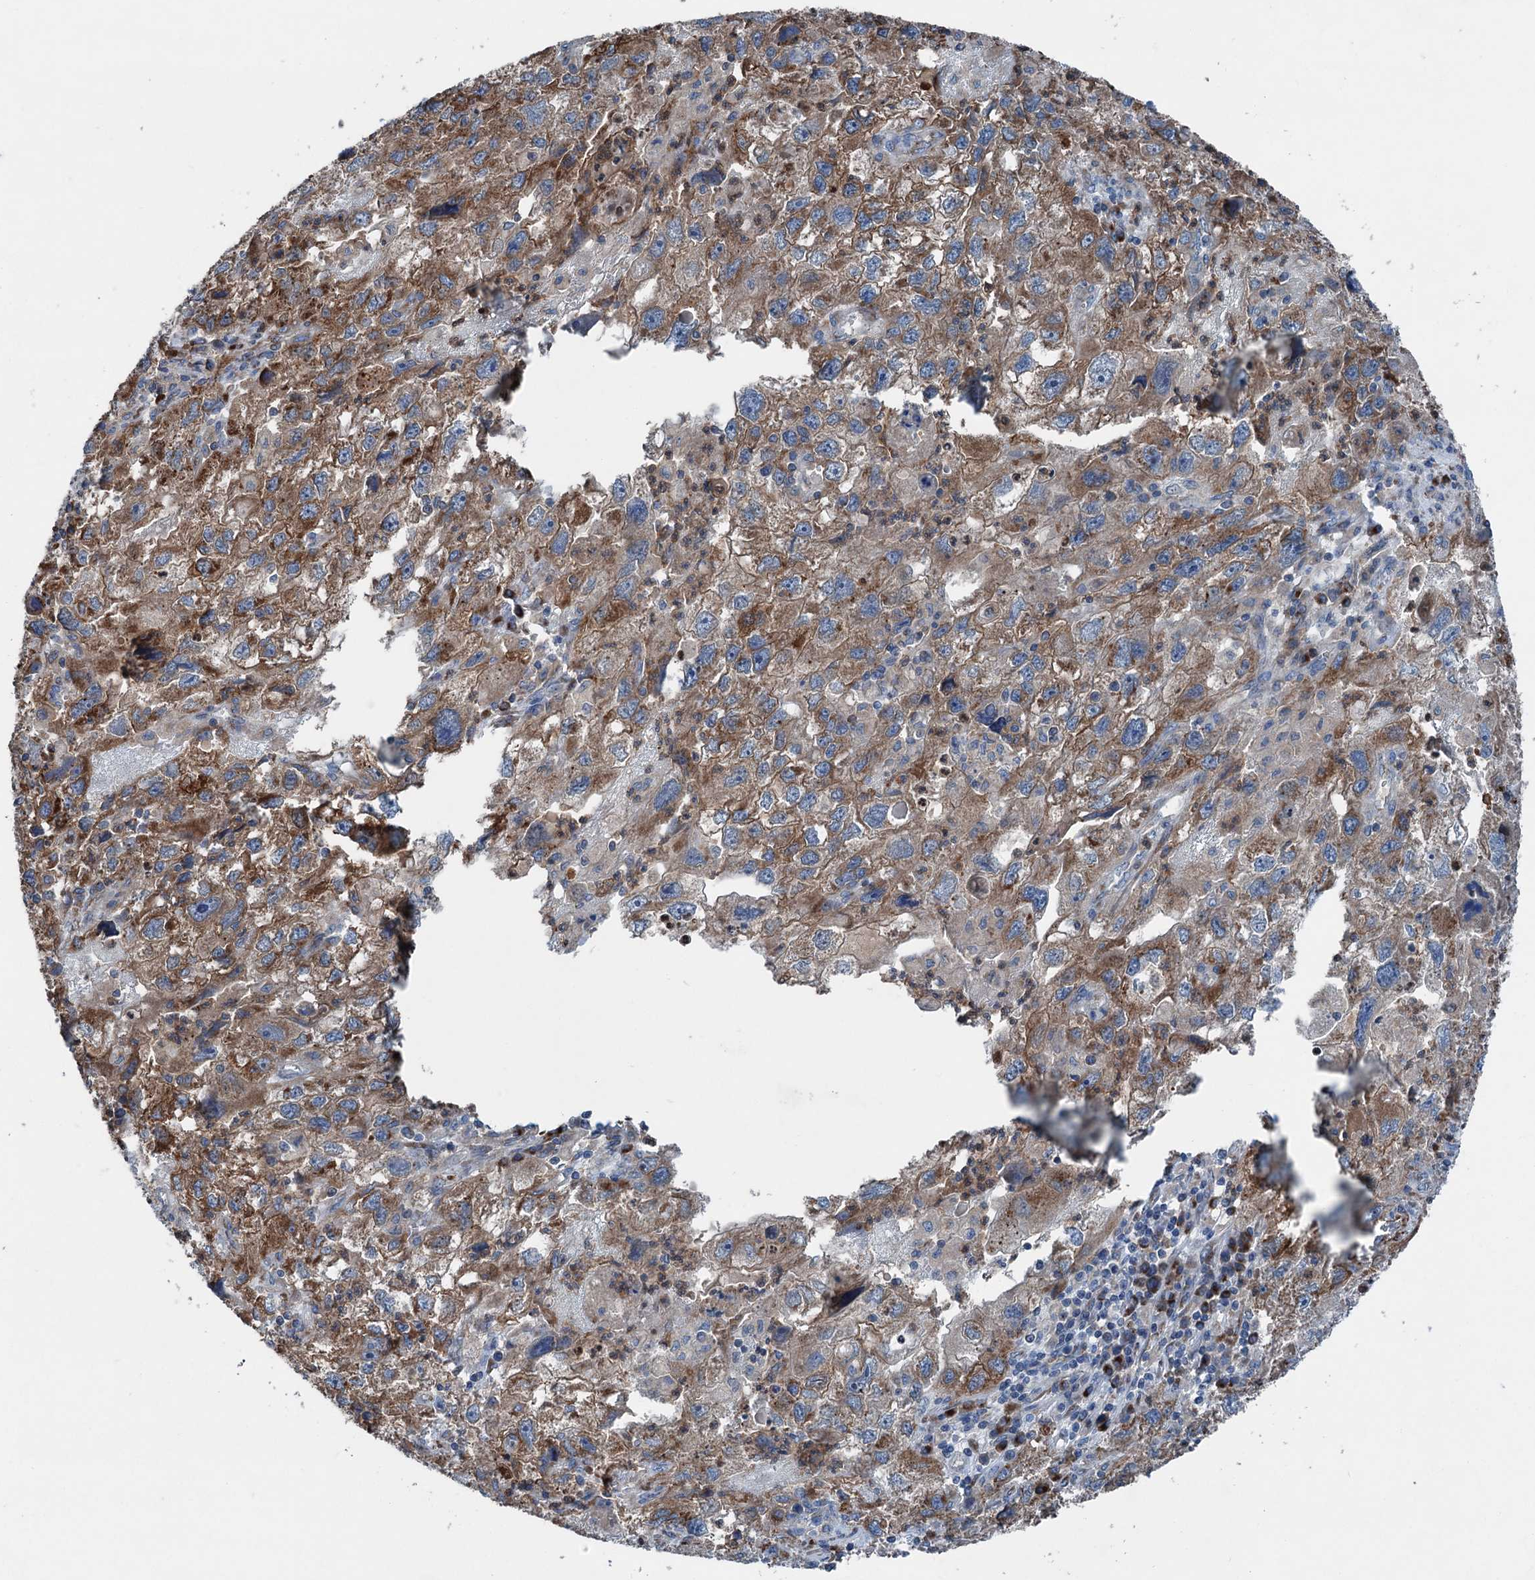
{"staining": {"intensity": "moderate", "quantity": ">75%", "location": "cytoplasmic/membranous"}, "tissue": "endometrial cancer", "cell_type": "Tumor cells", "image_type": "cancer", "snomed": [{"axis": "morphology", "description": "Adenocarcinoma, NOS"}, {"axis": "topography", "description": "Endometrium"}], "caption": "A brown stain shows moderate cytoplasmic/membranous positivity of a protein in human endometrial cancer tumor cells.", "gene": "CALCOCO1", "patient": {"sex": "female", "age": 49}}